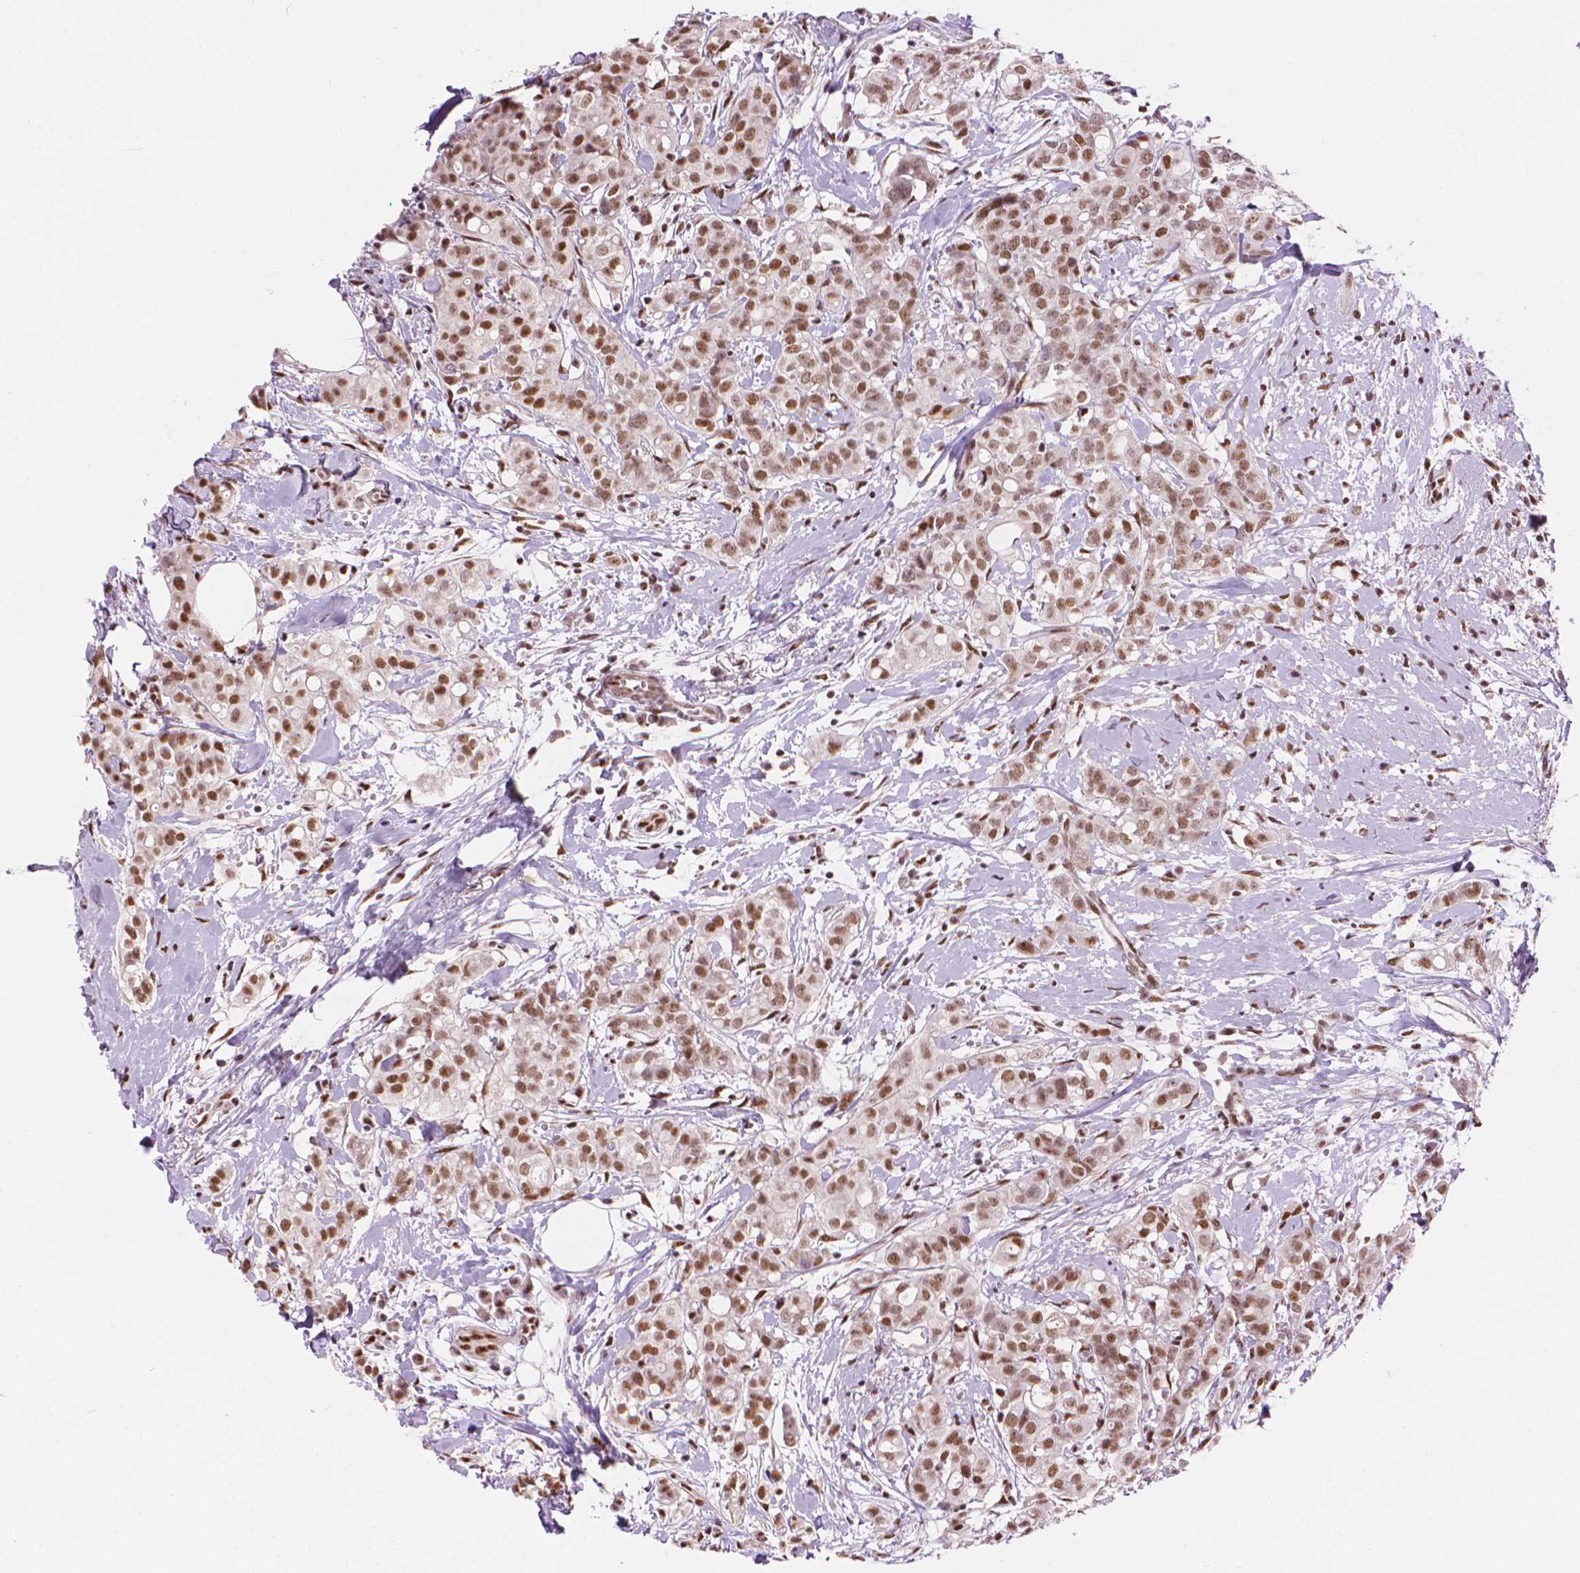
{"staining": {"intensity": "moderate", "quantity": ">75%", "location": "nuclear"}, "tissue": "breast cancer", "cell_type": "Tumor cells", "image_type": "cancer", "snomed": [{"axis": "morphology", "description": "Duct carcinoma"}, {"axis": "topography", "description": "Breast"}], "caption": "The histopathology image shows a brown stain indicating the presence of a protein in the nuclear of tumor cells in intraductal carcinoma (breast).", "gene": "UBN1", "patient": {"sex": "female", "age": 40}}